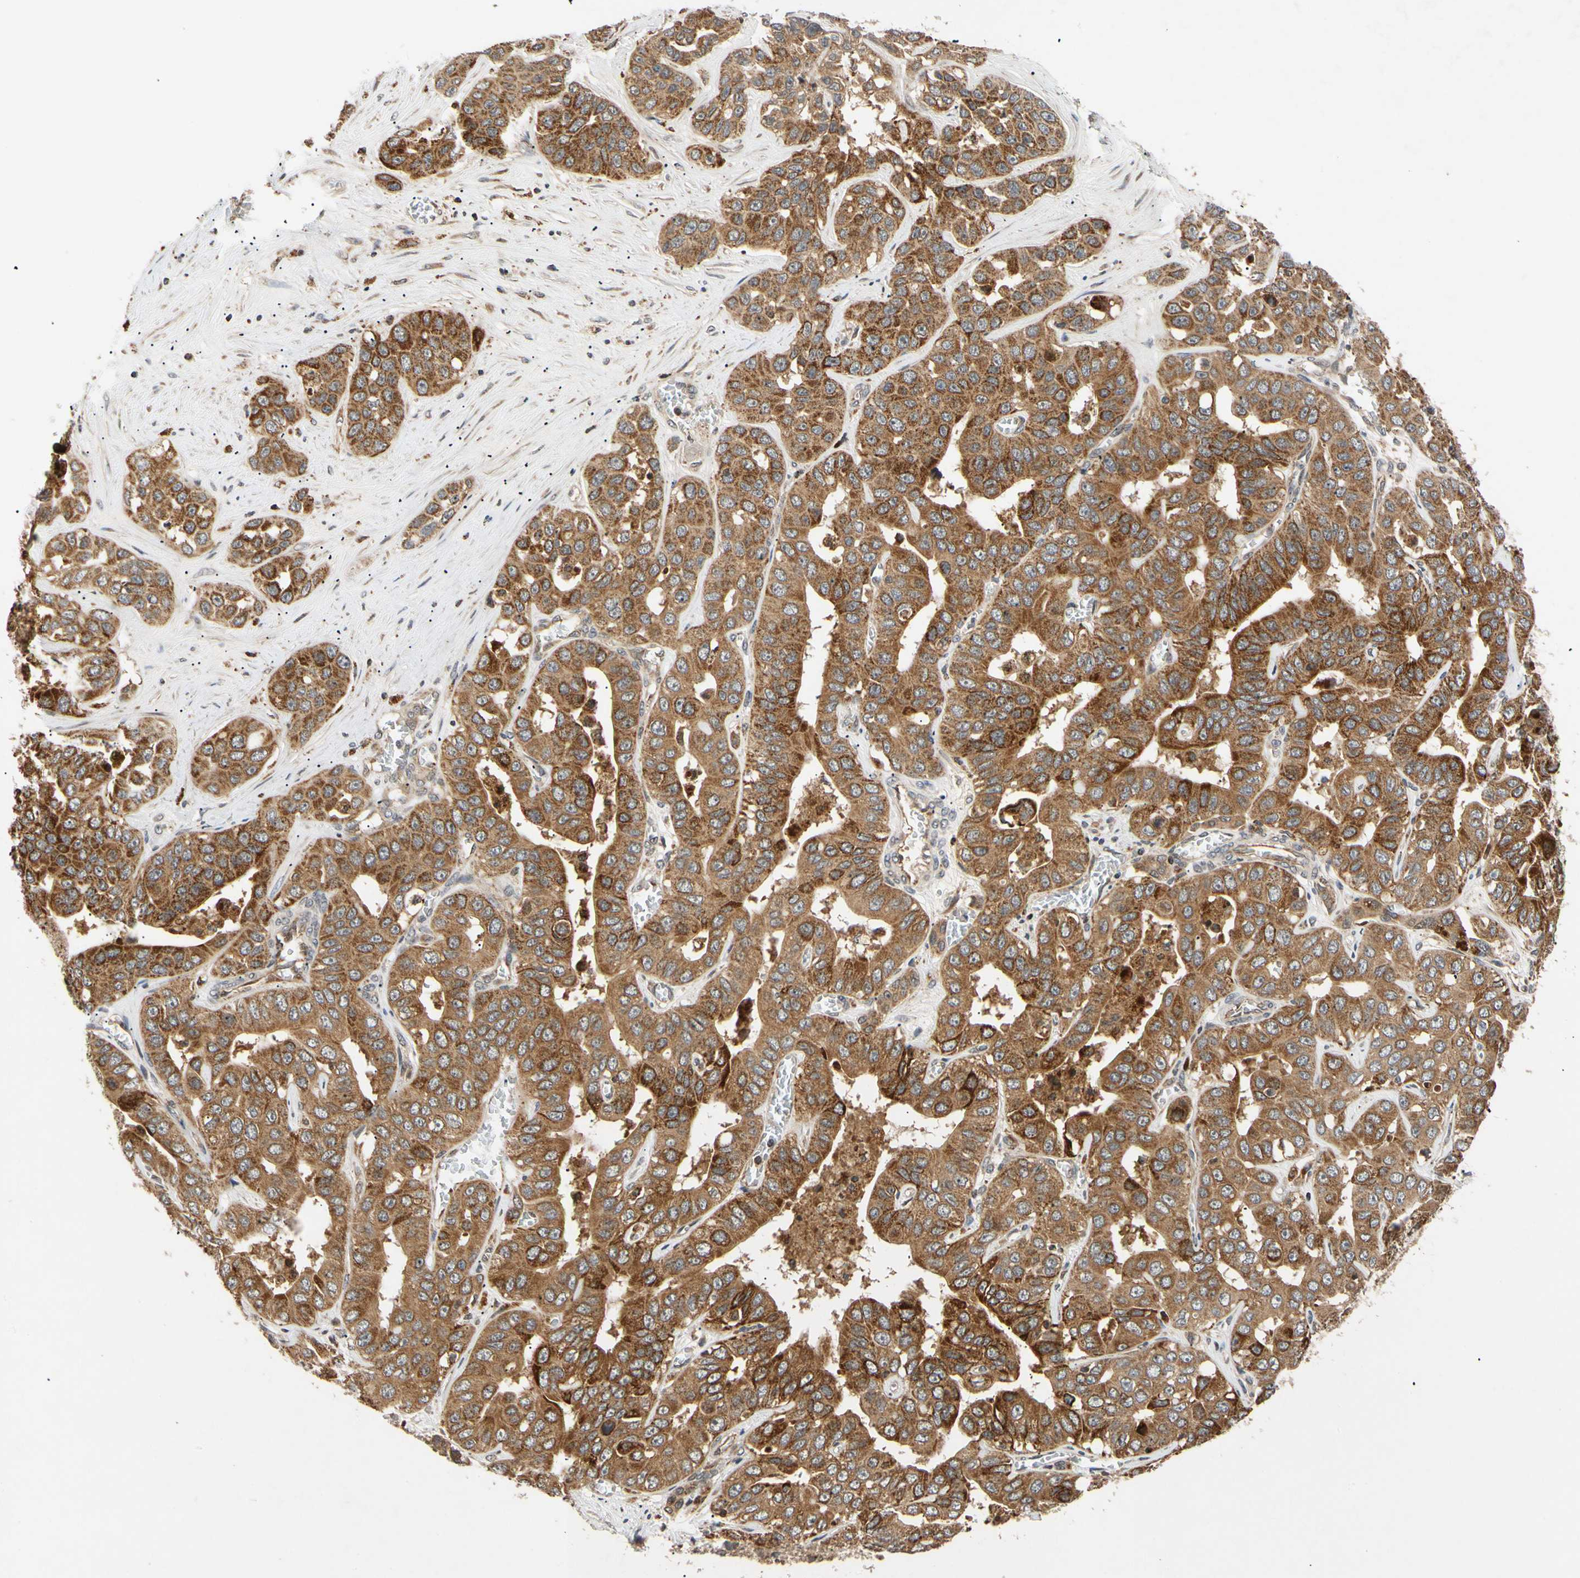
{"staining": {"intensity": "strong", "quantity": ">75%", "location": "cytoplasmic/membranous"}, "tissue": "liver cancer", "cell_type": "Tumor cells", "image_type": "cancer", "snomed": [{"axis": "morphology", "description": "Cholangiocarcinoma"}, {"axis": "topography", "description": "Liver"}], "caption": "Strong cytoplasmic/membranous protein positivity is appreciated in about >75% of tumor cells in liver cancer.", "gene": "MRPS22", "patient": {"sex": "female", "age": 52}}